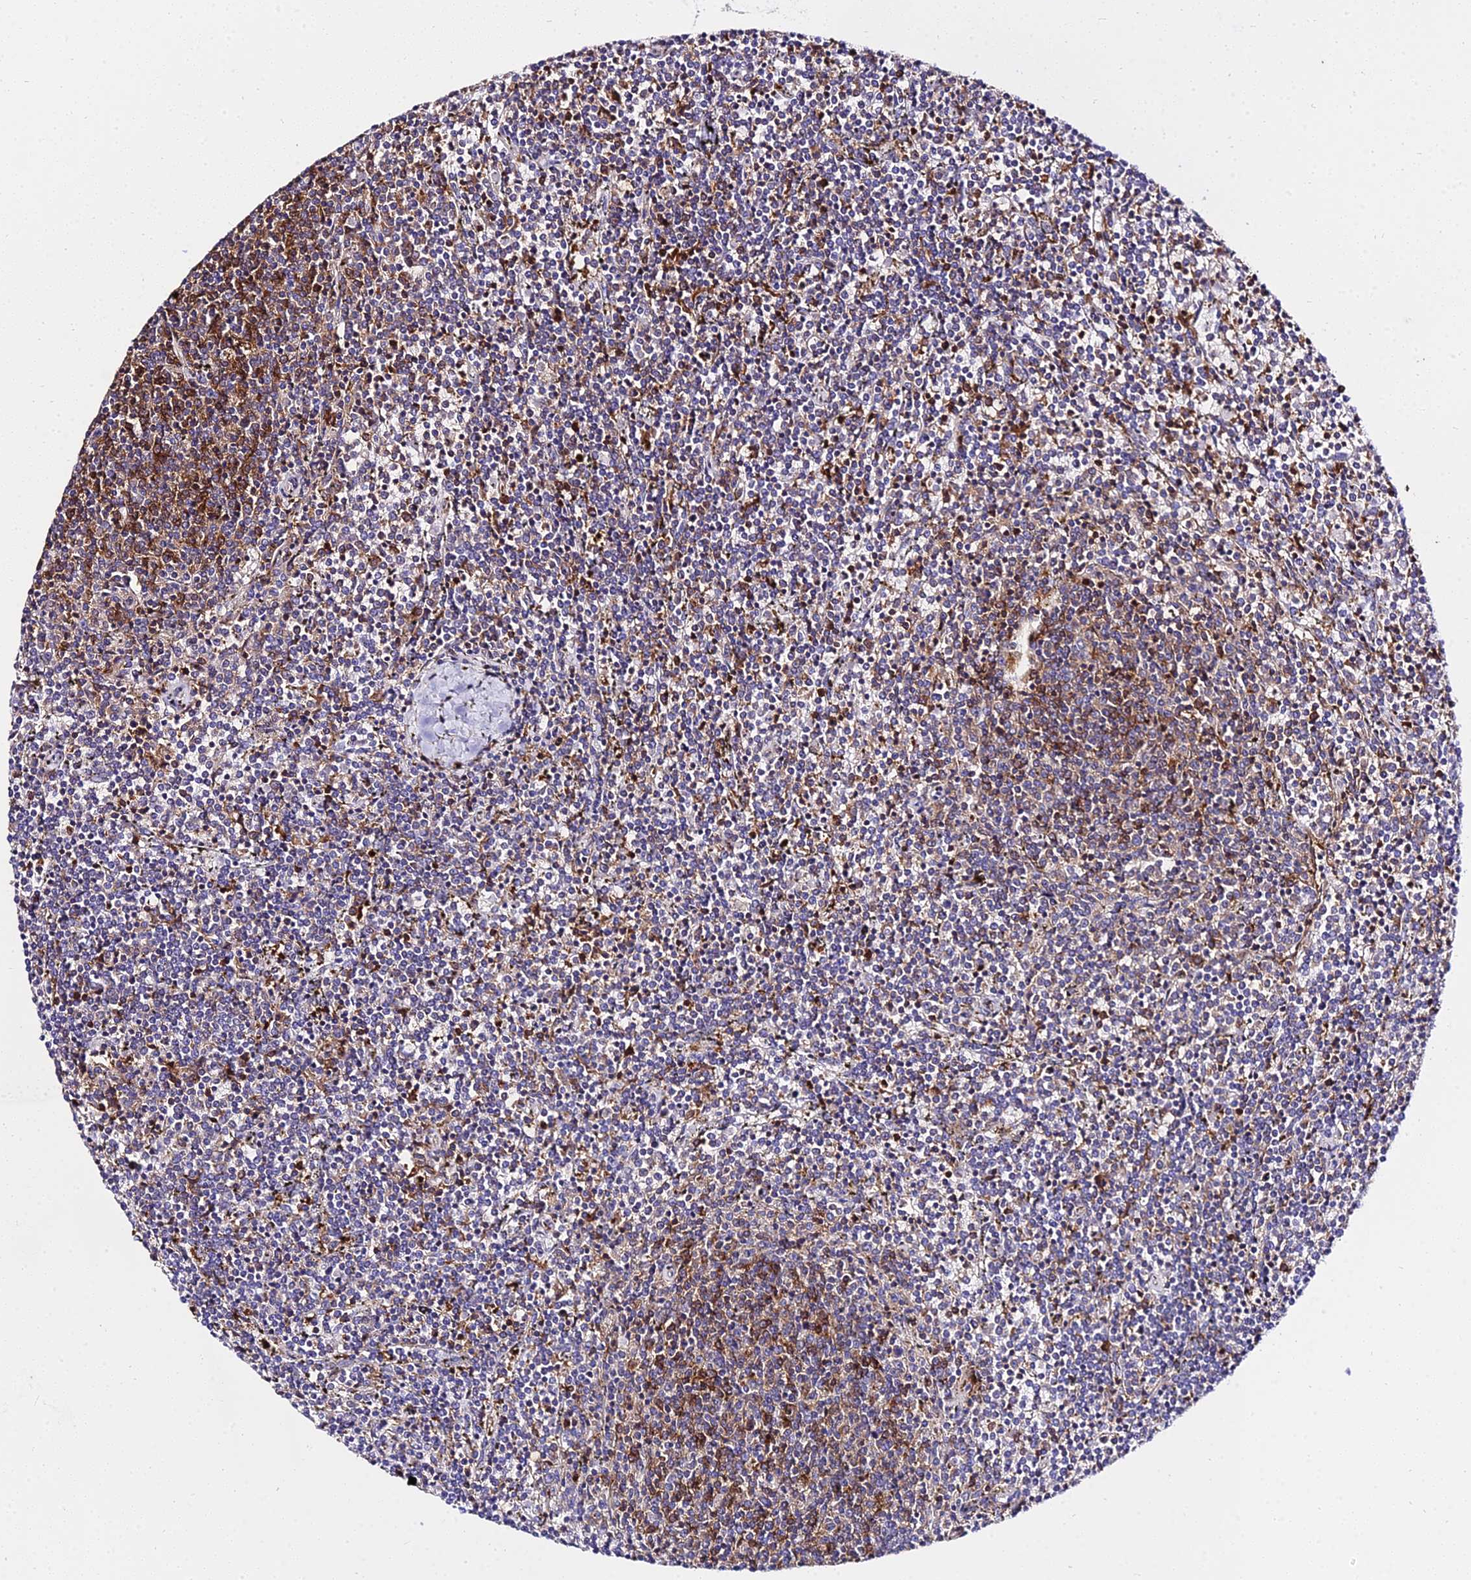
{"staining": {"intensity": "moderate", "quantity": "<25%", "location": "cytoplasmic/membranous"}, "tissue": "lymphoma", "cell_type": "Tumor cells", "image_type": "cancer", "snomed": [{"axis": "morphology", "description": "Malignant lymphoma, non-Hodgkin's type, Low grade"}, {"axis": "topography", "description": "Spleen"}], "caption": "Moderate cytoplasmic/membranous positivity for a protein is appreciated in approximately <25% of tumor cells of lymphoma using immunohistochemistry (IHC).", "gene": "CSRP1", "patient": {"sex": "female", "age": 50}}